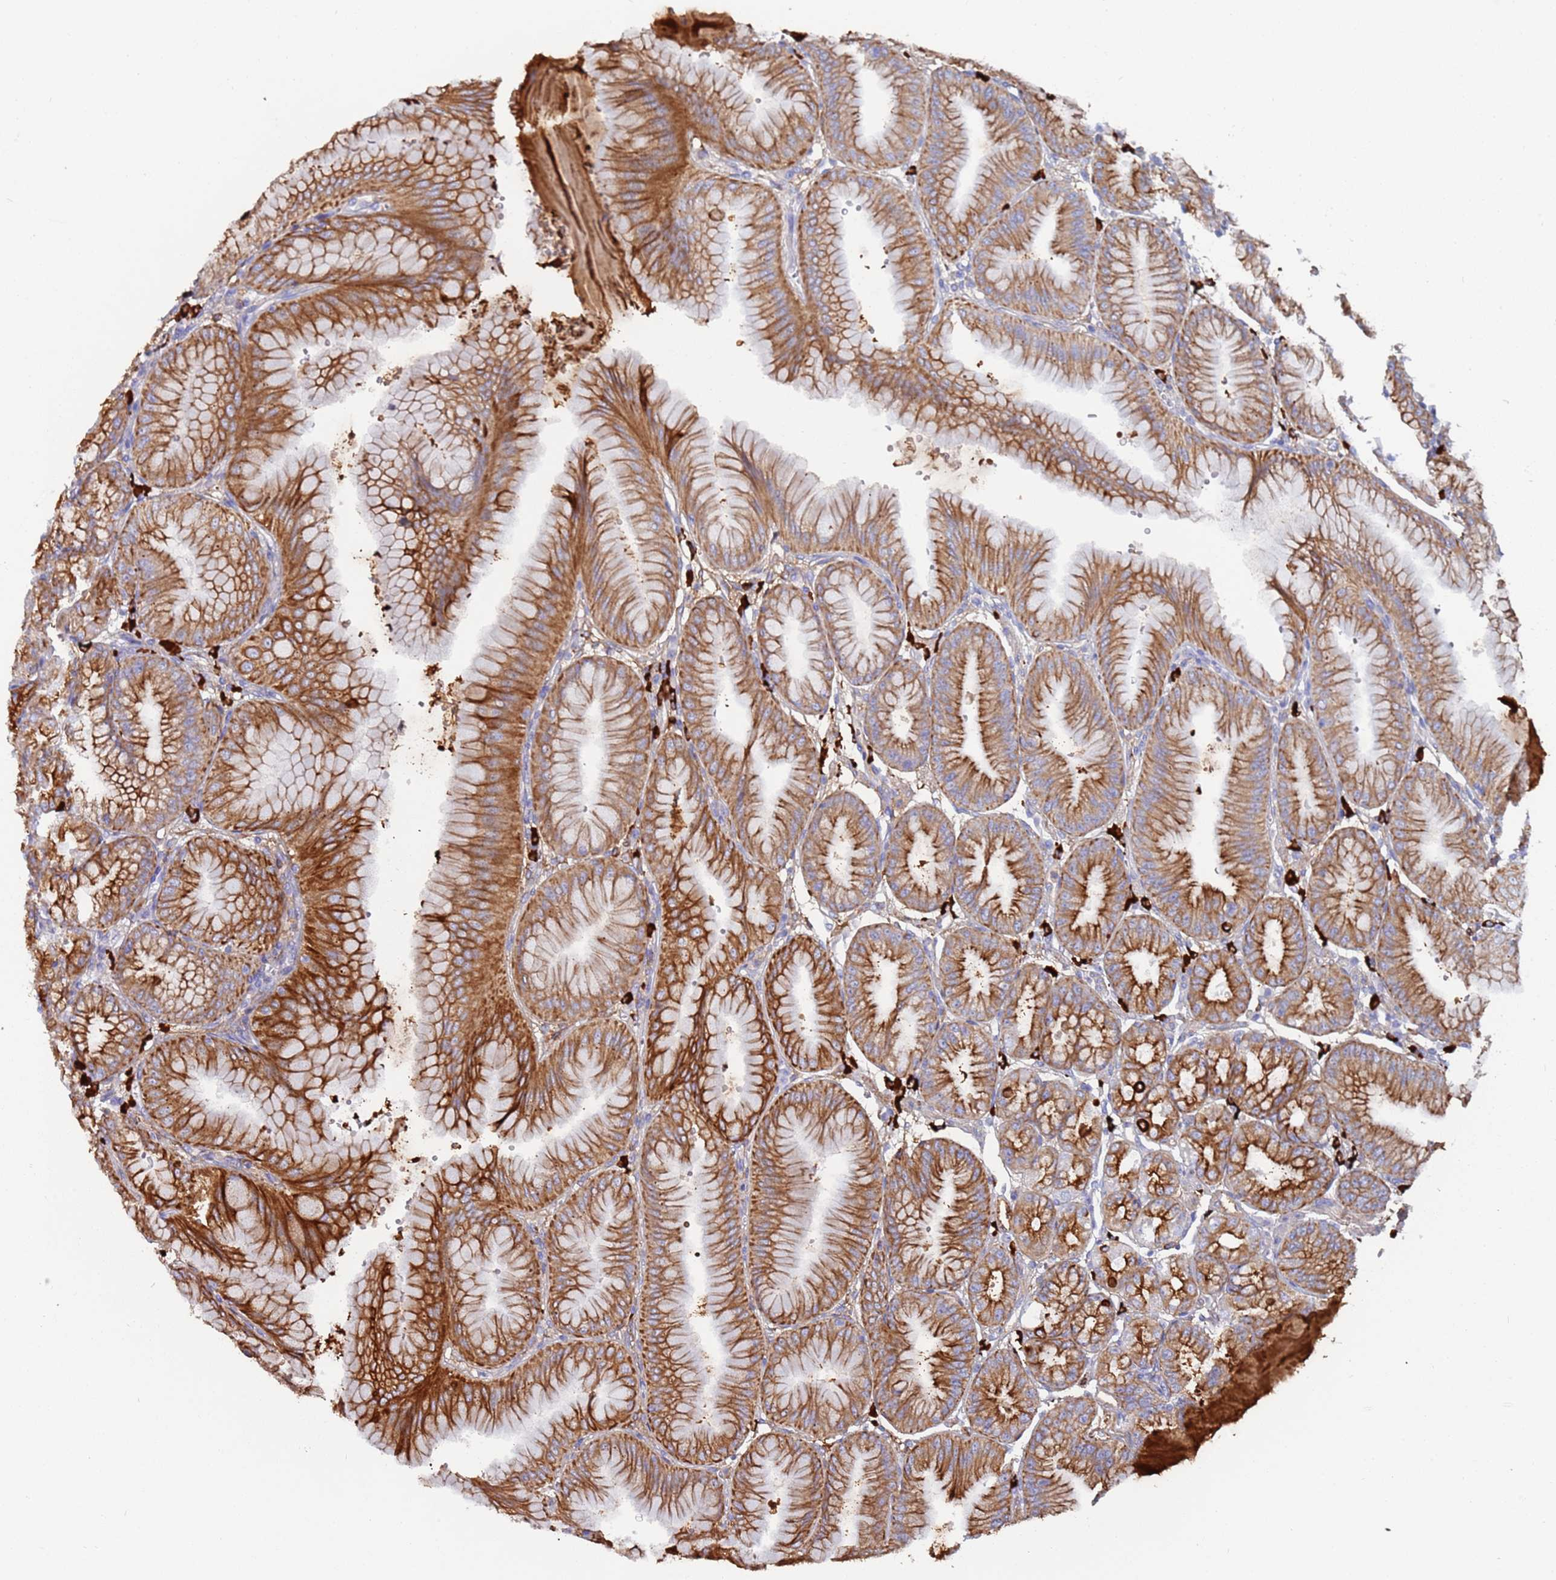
{"staining": {"intensity": "strong", "quantity": ">75%", "location": "cytoplasmic/membranous"}, "tissue": "stomach", "cell_type": "Glandular cells", "image_type": "normal", "snomed": [{"axis": "morphology", "description": "Normal tissue, NOS"}, {"axis": "topography", "description": "Stomach, lower"}], "caption": "This is a micrograph of immunohistochemistry staining of benign stomach, which shows strong positivity in the cytoplasmic/membranous of glandular cells.", "gene": "CYSLTR2", "patient": {"sex": "male", "age": 71}}